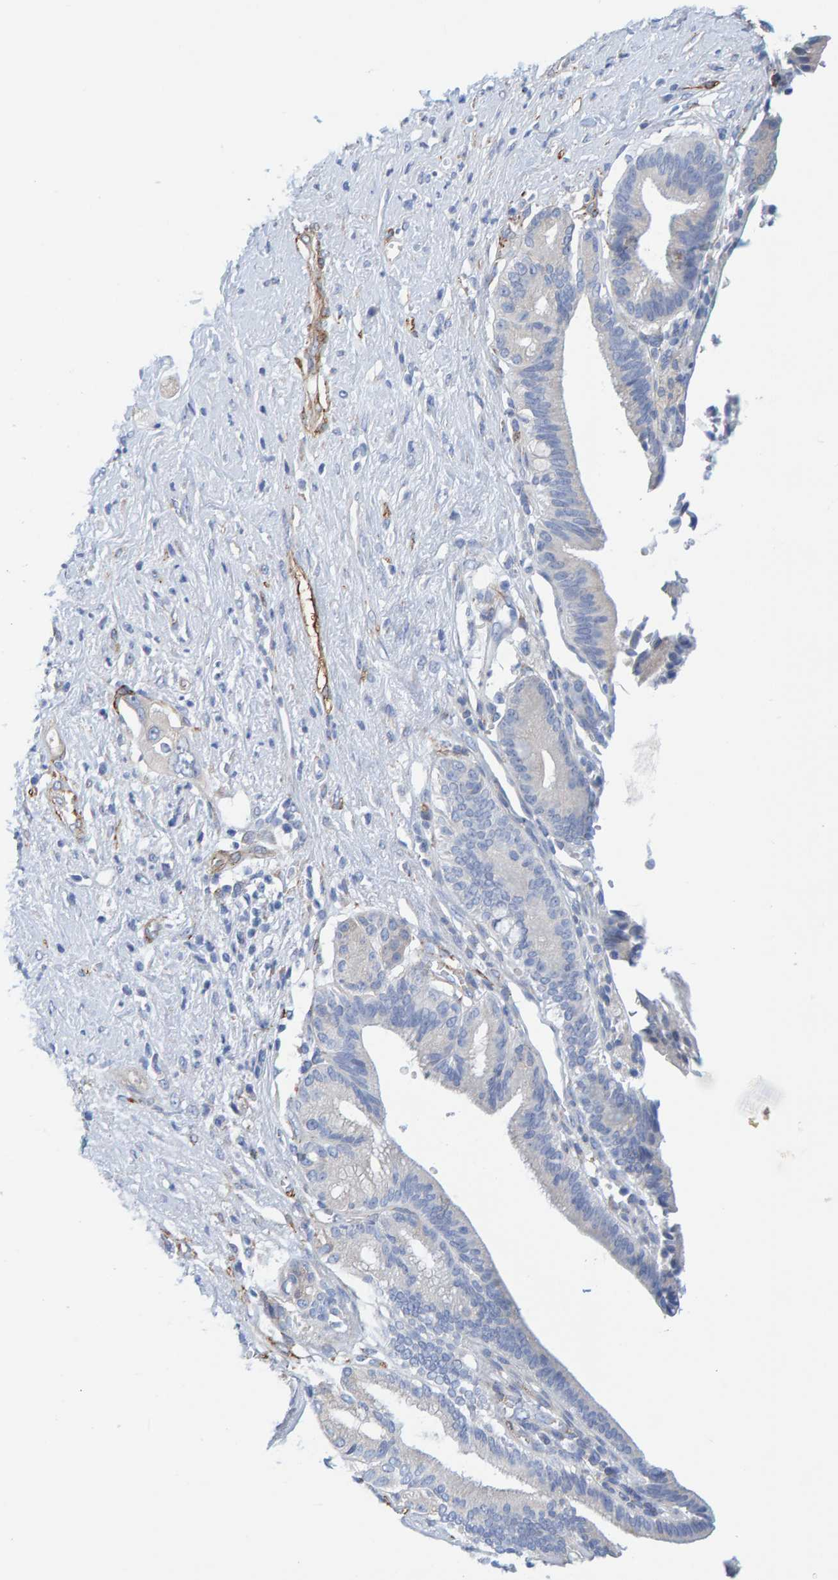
{"staining": {"intensity": "moderate", "quantity": "<25%", "location": "cytoplasmic/membranous"}, "tissue": "pancreatic cancer", "cell_type": "Tumor cells", "image_type": "cancer", "snomed": [{"axis": "morphology", "description": "Adenocarcinoma, NOS"}, {"axis": "topography", "description": "Pancreas"}], "caption": "This photomicrograph exhibits immunohistochemistry staining of human pancreatic adenocarcinoma, with low moderate cytoplasmic/membranous staining in approximately <25% of tumor cells.", "gene": "MAP1B", "patient": {"sex": "male", "age": 59}}